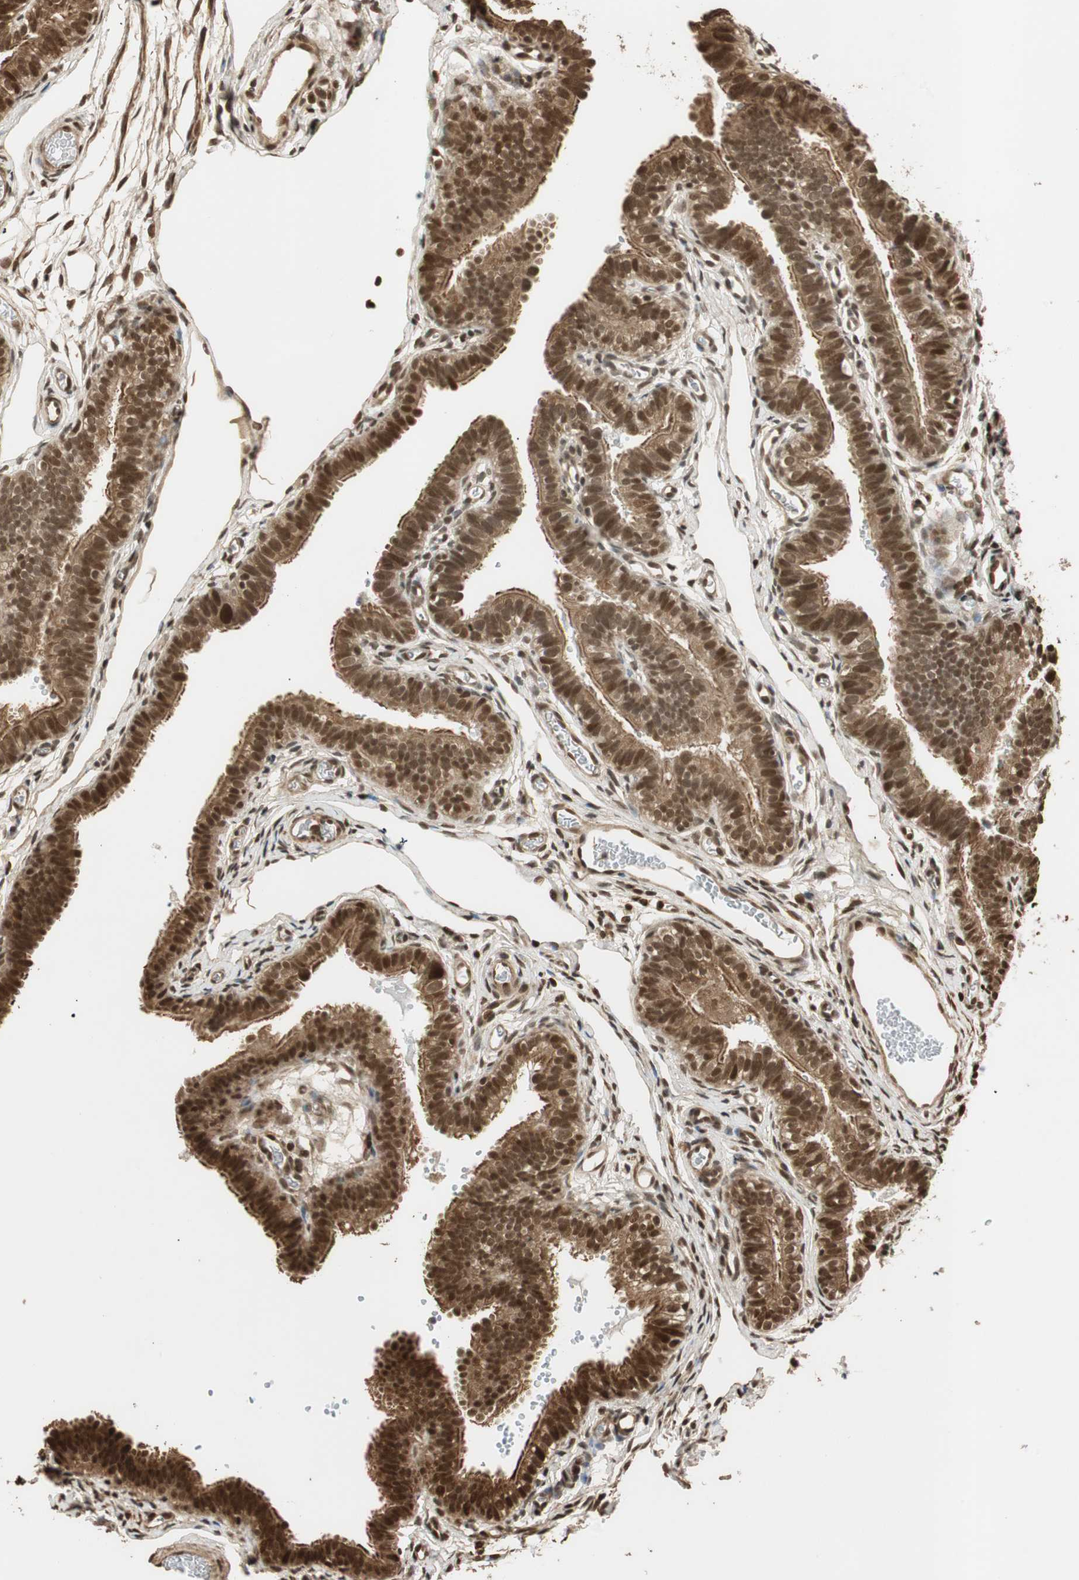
{"staining": {"intensity": "strong", "quantity": ">75%", "location": "cytoplasmic/membranous,nuclear"}, "tissue": "fallopian tube", "cell_type": "Glandular cells", "image_type": "normal", "snomed": [{"axis": "morphology", "description": "Normal tissue, NOS"}, {"axis": "topography", "description": "Fallopian tube"}, {"axis": "topography", "description": "Placenta"}], "caption": "Approximately >75% of glandular cells in normal human fallopian tube display strong cytoplasmic/membranous,nuclear protein staining as visualized by brown immunohistochemical staining.", "gene": "RPA3", "patient": {"sex": "female", "age": 34}}